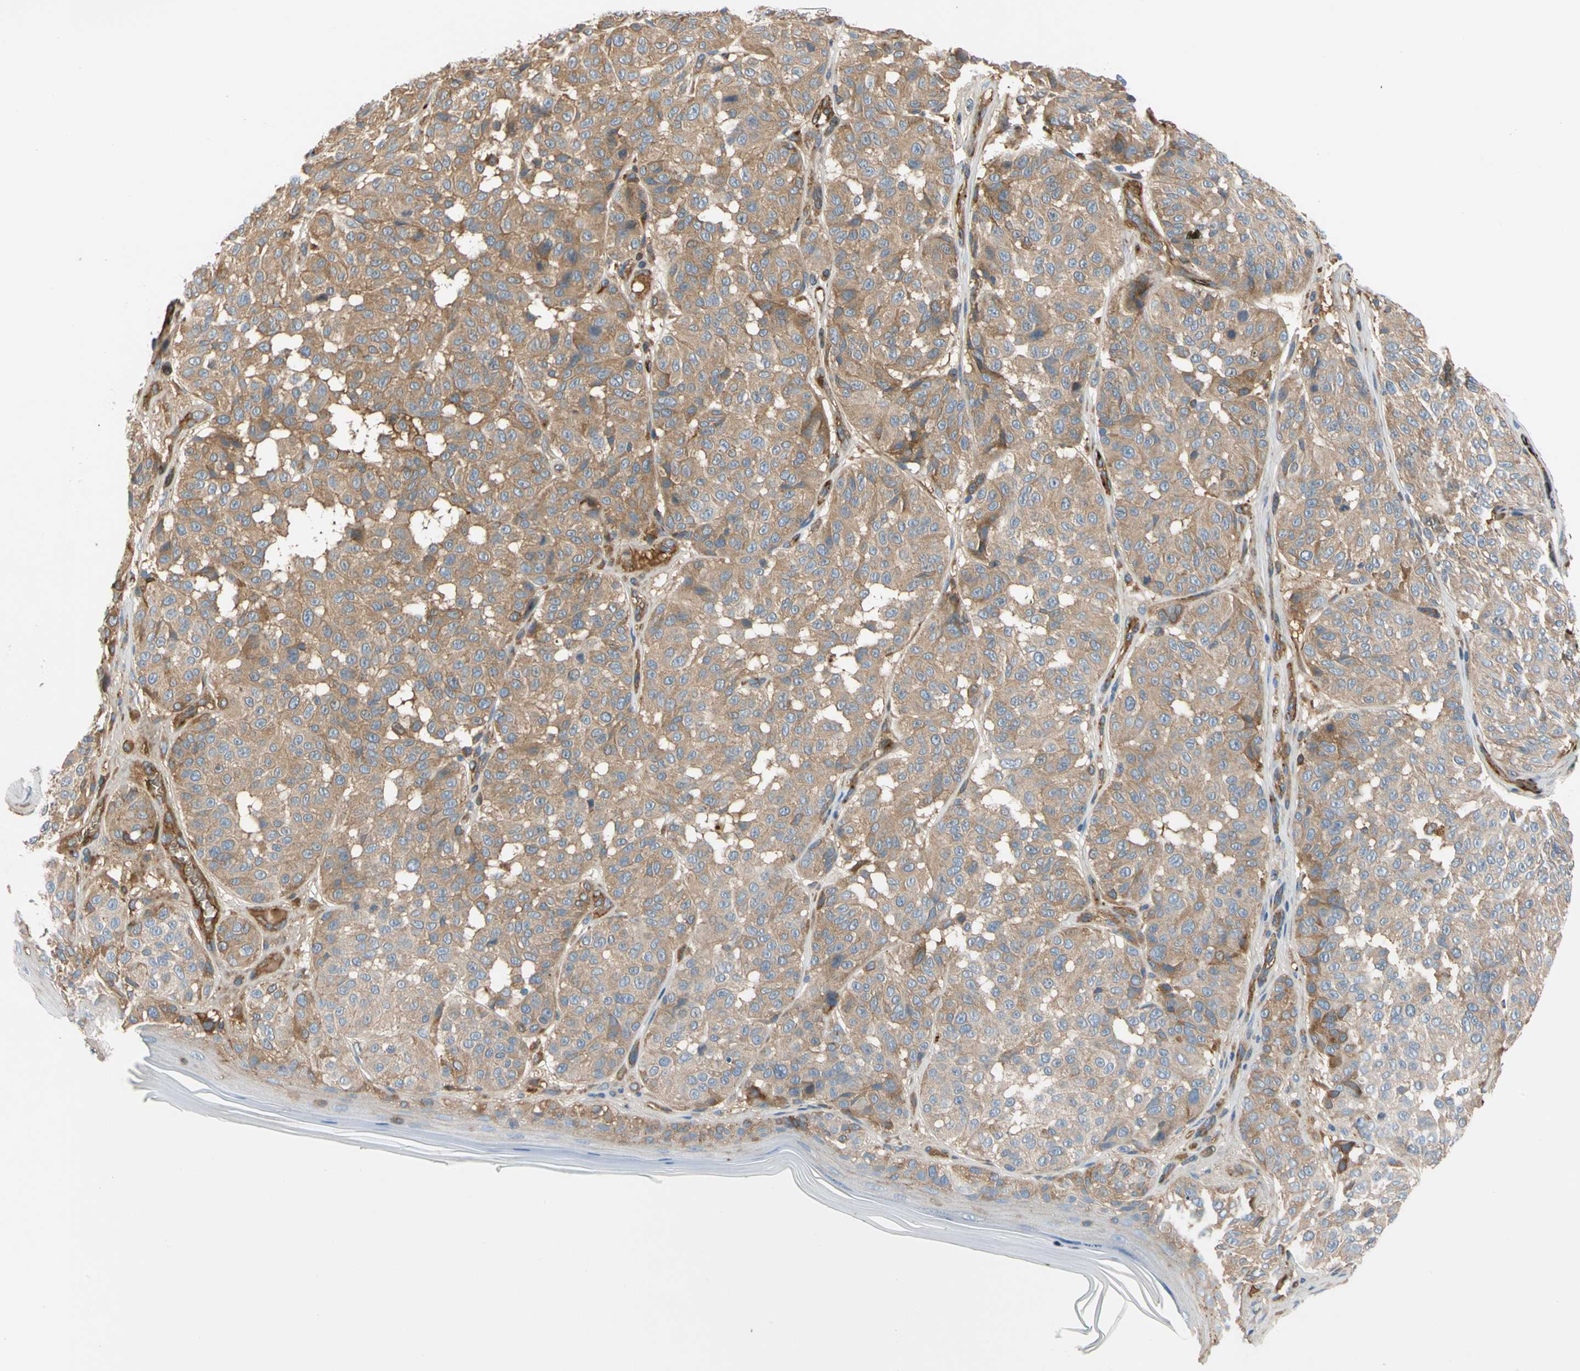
{"staining": {"intensity": "moderate", "quantity": ">75%", "location": "cytoplasmic/membranous"}, "tissue": "melanoma", "cell_type": "Tumor cells", "image_type": "cancer", "snomed": [{"axis": "morphology", "description": "Malignant melanoma, NOS"}, {"axis": "topography", "description": "Skin"}], "caption": "This is a histology image of IHC staining of melanoma, which shows moderate staining in the cytoplasmic/membranous of tumor cells.", "gene": "ENTREP3", "patient": {"sex": "female", "age": 46}}